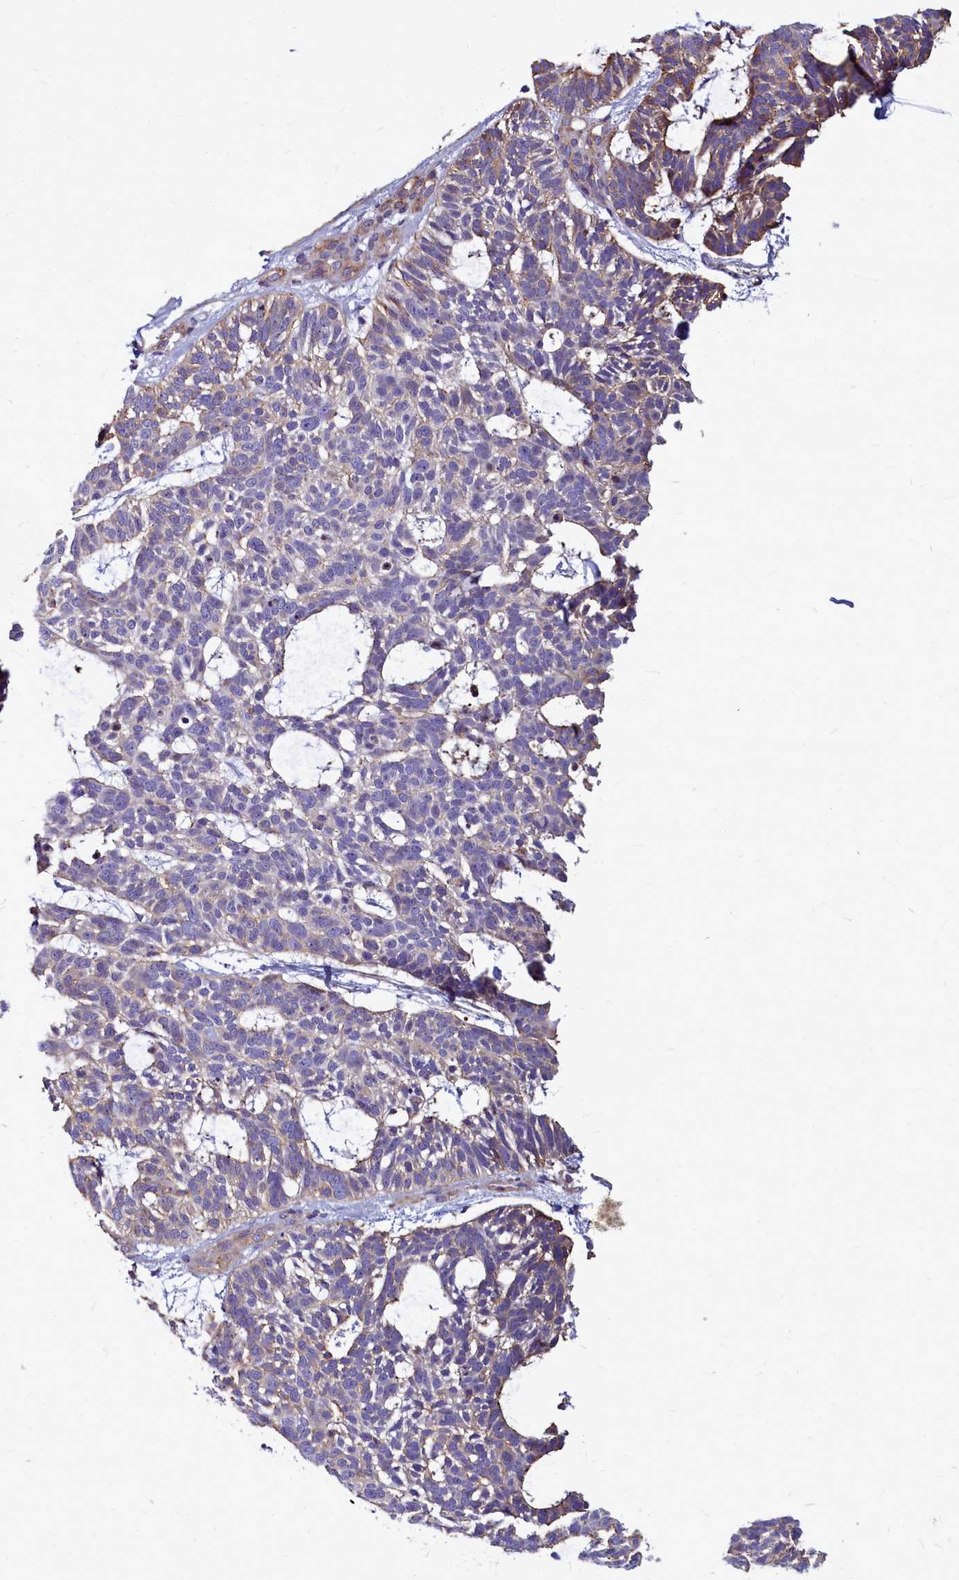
{"staining": {"intensity": "weak", "quantity": "<25%", "location": "cytoplasmic/membranous"}, "tissue": "skin cancer", "cell_type": "Tumor cells", "image_type": "cancer", "snomed": [{"axis": "morphology", "description": "Basal cell carcinoma"}, {"axis": "topography", "description": "Skin"}], "caption": "This is a micrograph of immunohistochemistry staining of skin cancer, which shows no staining in tumor cells. (Brightfield microscopy of DAB IHC at high magnification).", "gene": "TTC5", "patient": {"sex": "male", "age": 88}}